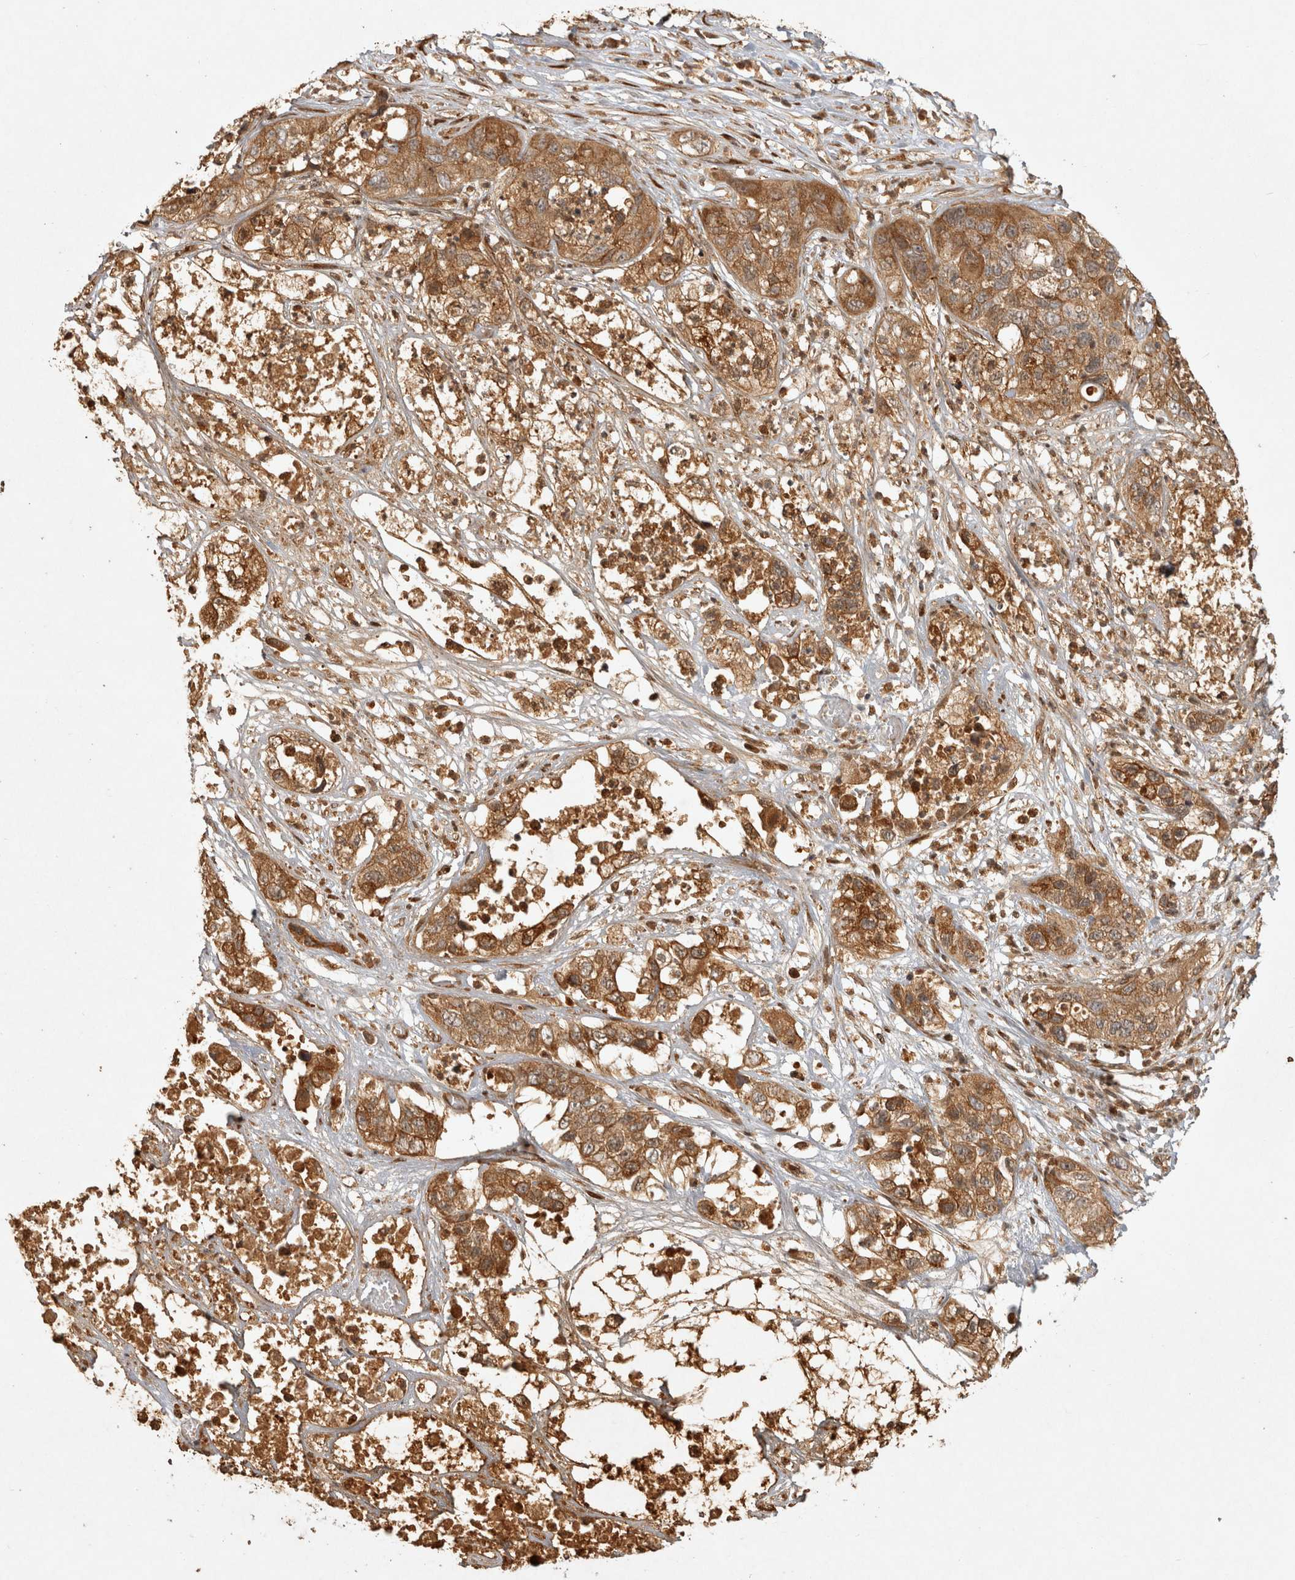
{"staining": {"intensity": "moderate", "quantity": ">75%", "location": "cytoplasmic/membranous"}, "tissue": "pancreatic cancer", "cell_type": "Tumor cells", "image_type": "cancer", "snomed": [{"axis": "morphology", "description": "Adenocarcinoma, NOS"}, {"axis": "topography", "description": "Pancreas"}], "caption": "Protein expression analysis of human pancreatic adenocarcinoma reveals moderate cytoplasmic/membranous staining in about >75% of tumor cells.", "gene": "CAMSAP2", "patient": {"sex": "female", "age": 78}}